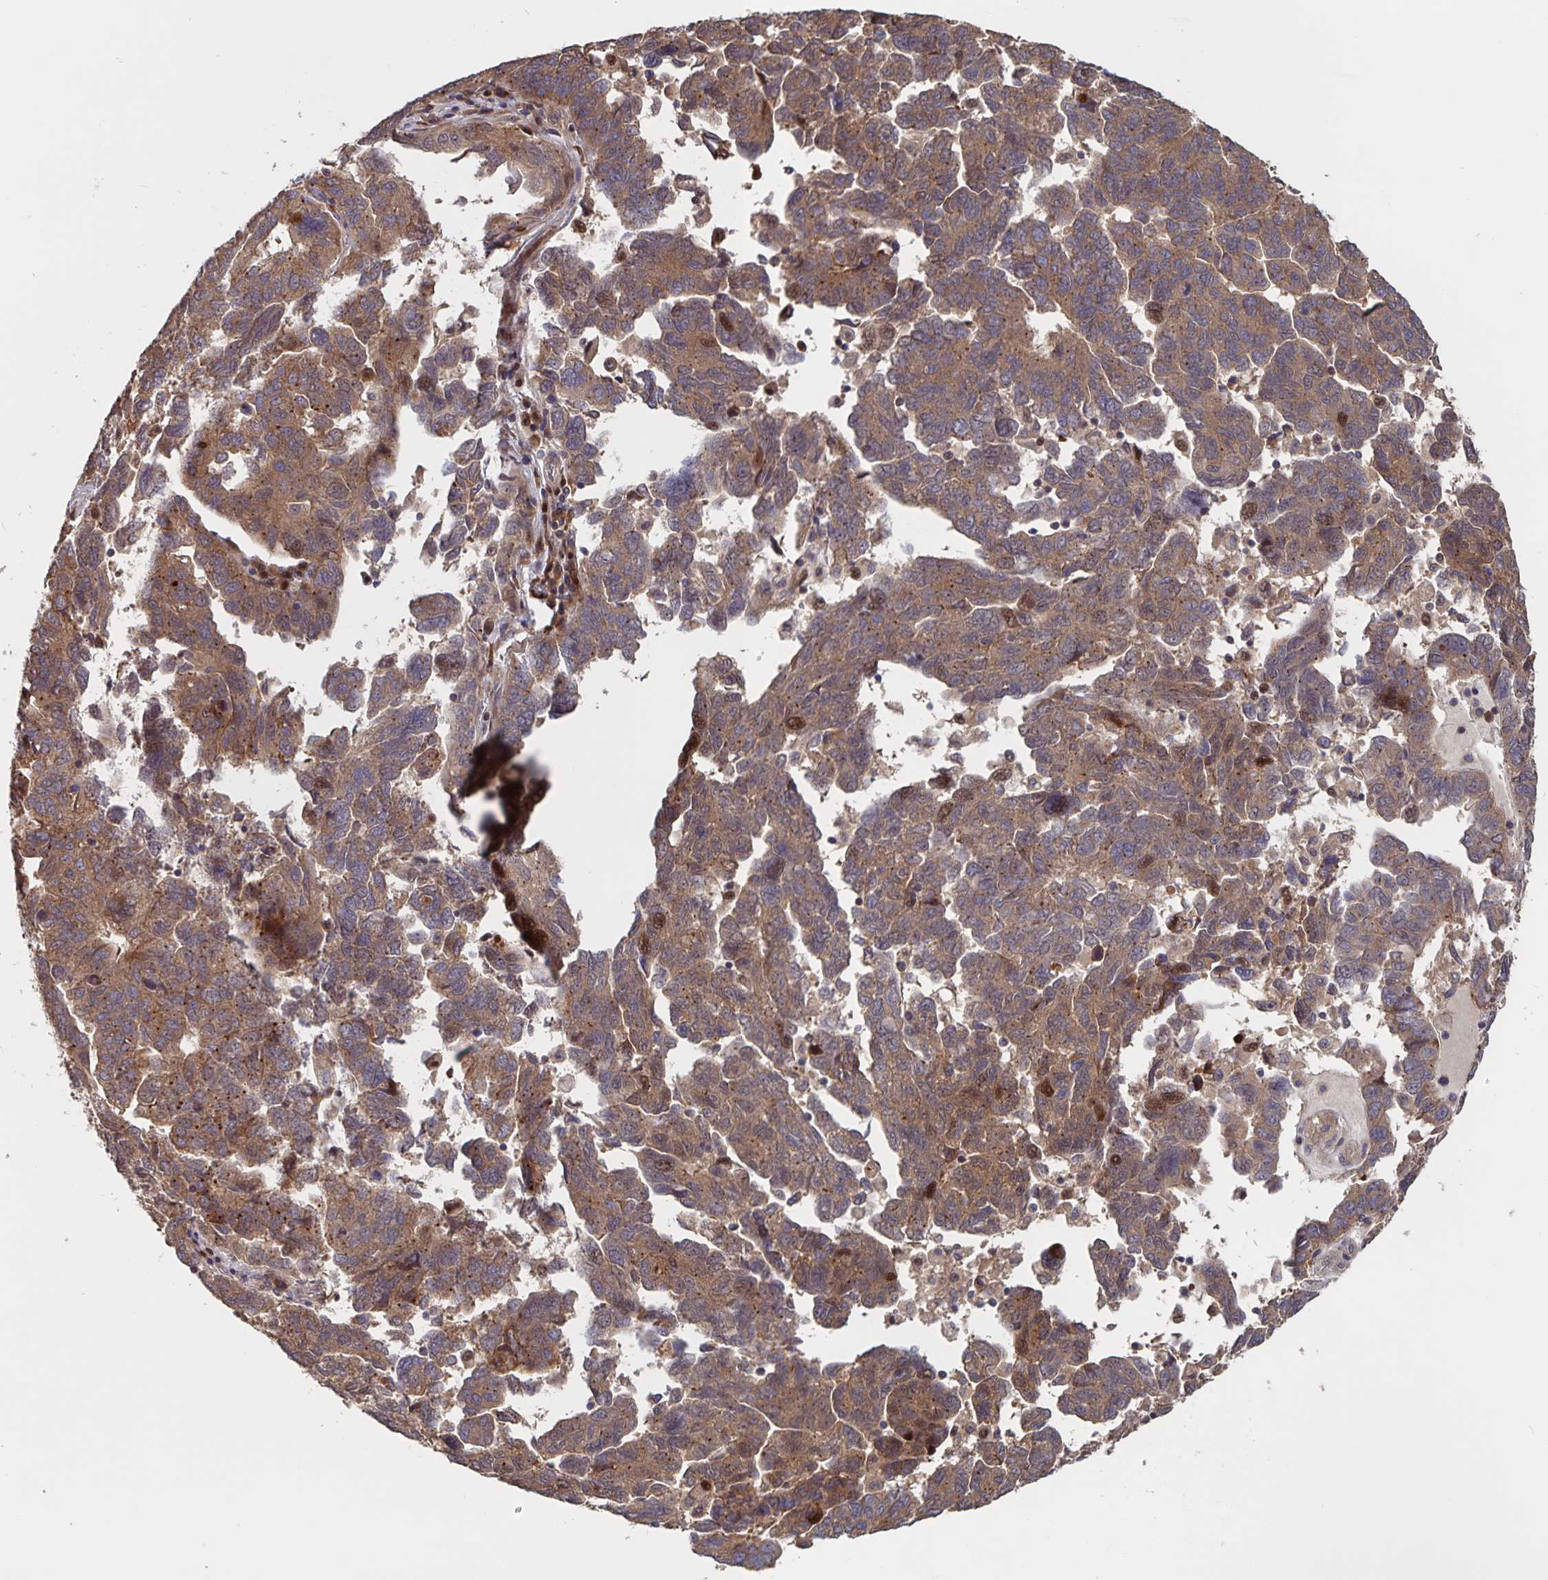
{"staining": {"intensity": "moderate", "quantity": ">75%", "location": "cytoplasmic/membranous"}, "tissue": "ovarian cancer", "cell_type": "Tumor cells", "image_type": "cancer", "snomed": [{"axis": "morphology", "description": "Cystadenocarcinoma, serous, NOS"}, {"axis": "topography", "description": "Ovary"}], "caption": "IHC histopathology image of neoplastic tissue: ovarian cancer (serous cystadenocarcinoma) stained using immunohistochemistry shows medium levels of moderate protein expression localized specifically in the cytoplasmic/membranous of tumor cells, appearing as a cytoplasmic/membranous brown color.", "gene": "FBXL16", "patient": {"sex": "female", "age": 64}}